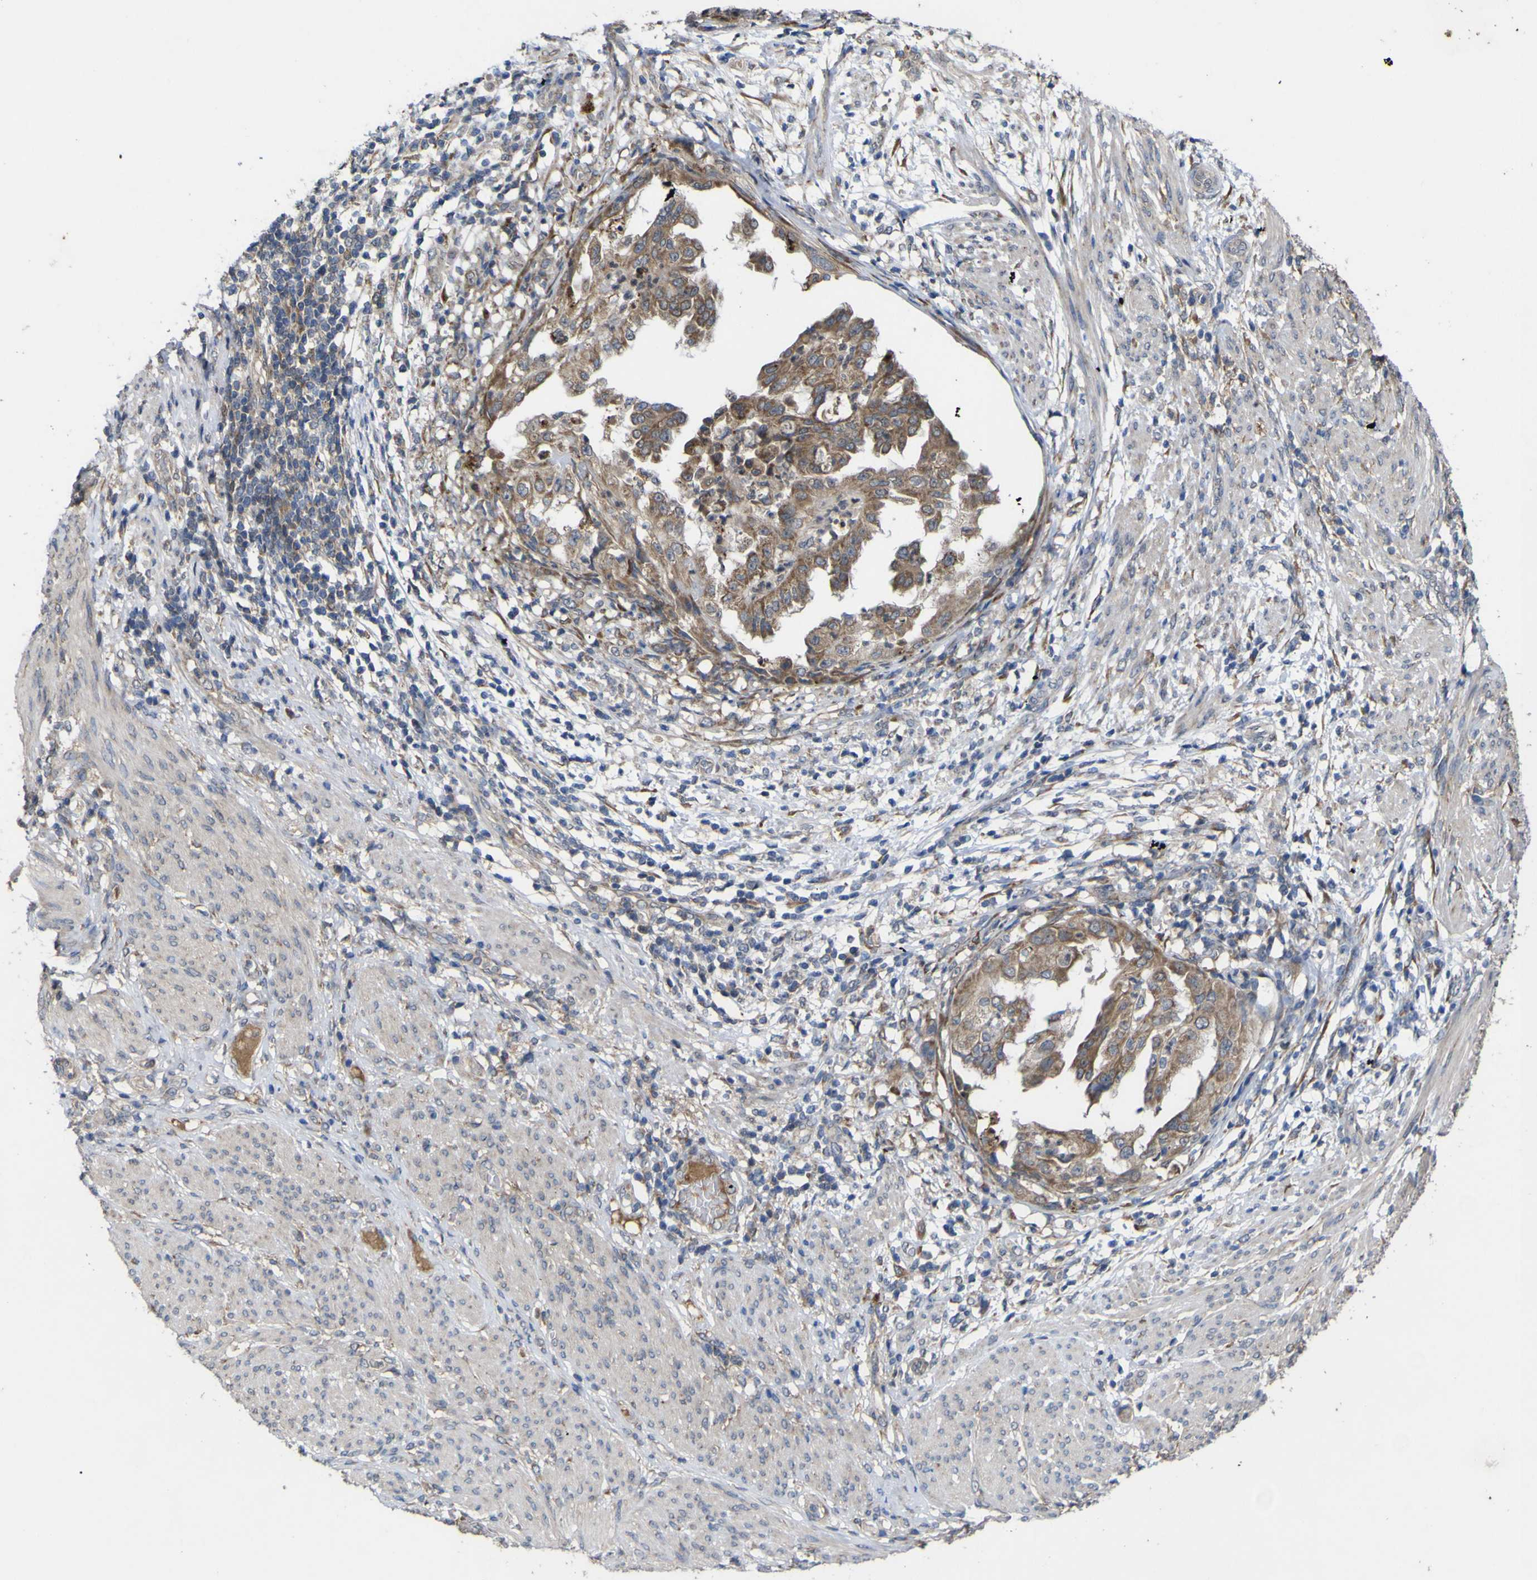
{"staining": {"intensity": "moderate", "quantity": ">75%", "location": "cytoplasmic/membranous"}, "tissue": "endometrial cancer", "cell_type": "Tumor cells", "image_type": "cancer", "snomed": [{"axis": "morphology", "description": "Adenocarcinoma, NOS"}, {"axis": "topography", "description": "Endometrium"}], "caption": "A high-resolution photomicrograph shows IHC staining of endometrial cancer, which reveals moderate cytoplasmic/membranous positivity in about >75% of tumor cells.", "gene": "IRAK2", "patient": {"sex": "female", "age": 85}}